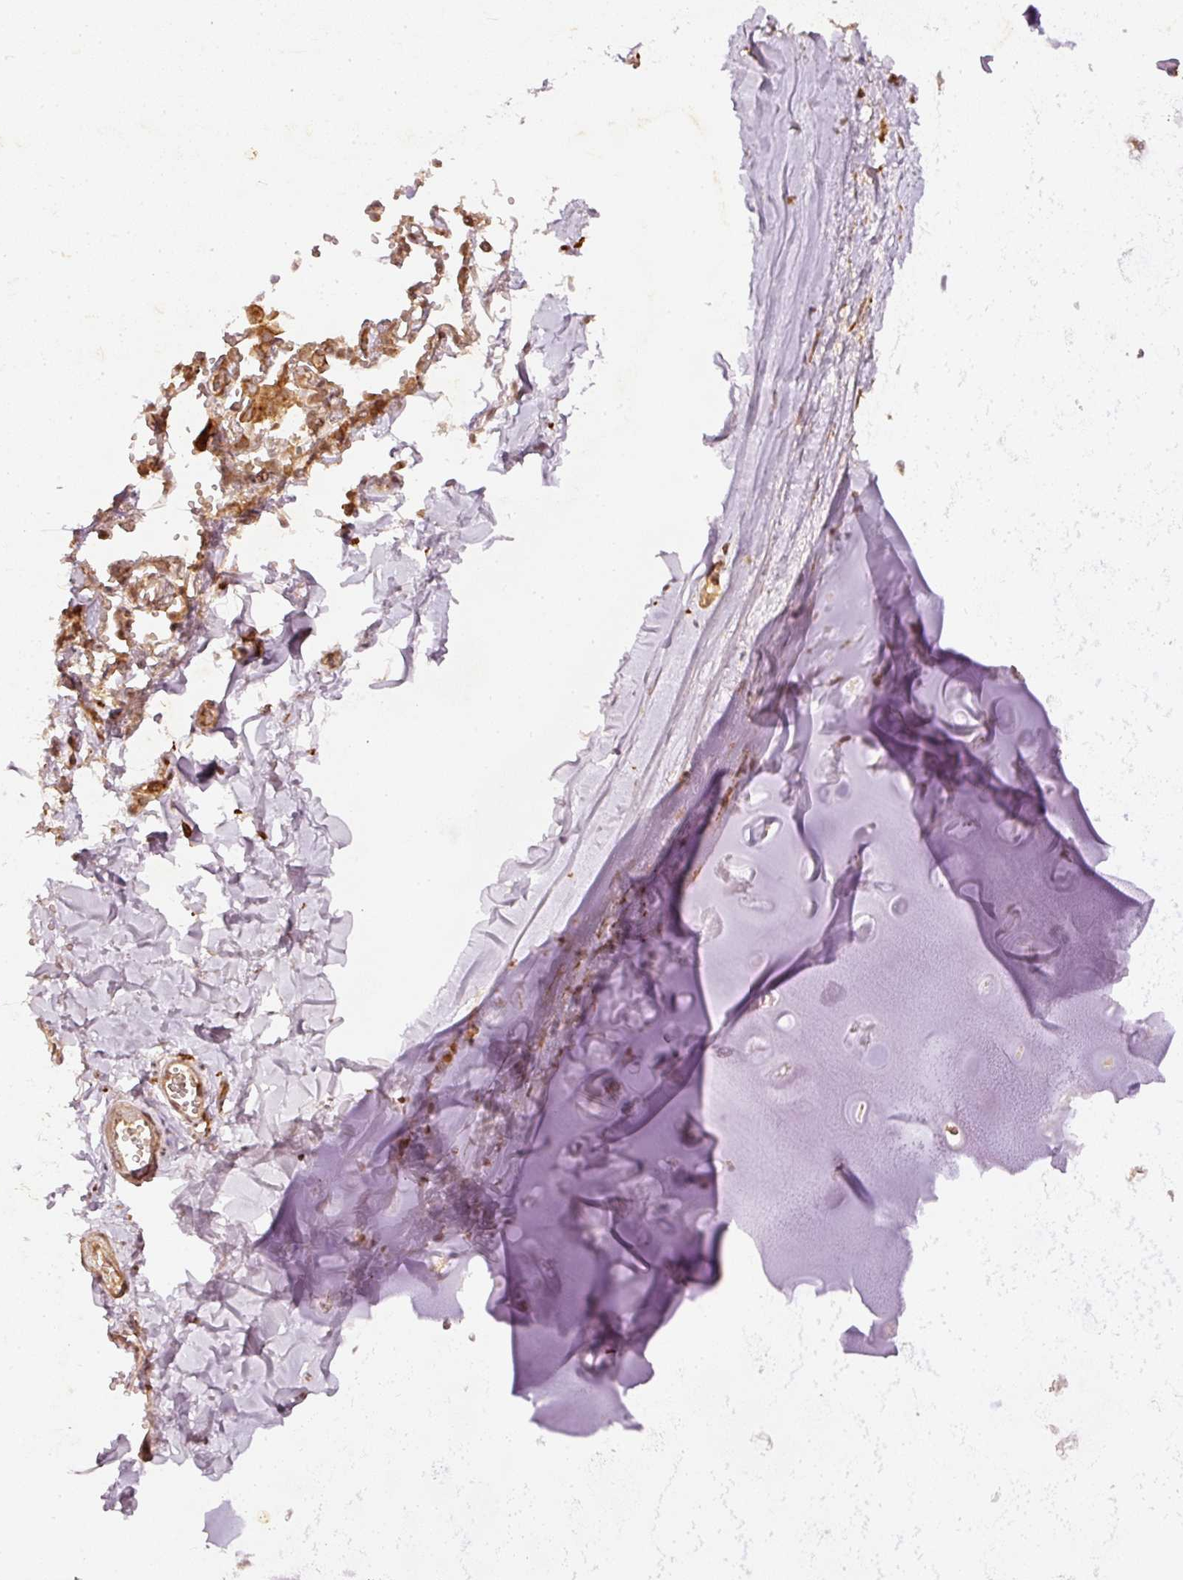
{"staining": {"intensity": "negative", "quantity": "none", "location": "none"}, "tissue": "soft tissue", "cell_type": "Chondrocytes", "image_type": "normal", "snomed": [{"axis": "morphology", "description": "Normal tissue, NOS"}, {"axis": "topography", "description": "Cartilage tissue"}, {"axis": "topography", "description": "Bronchus"}, {"axis": "topography", "description": "Peripheral nerve tissue"}], "caption": "This image is of benign soft tissue stained with immunohistochemistry to label a protein in brown with the nuclei are counter-stained blue. There is no positivity in chondrocytes.", "gene": "ZNF580", "patient": {"sex": "female", "age": 59}}